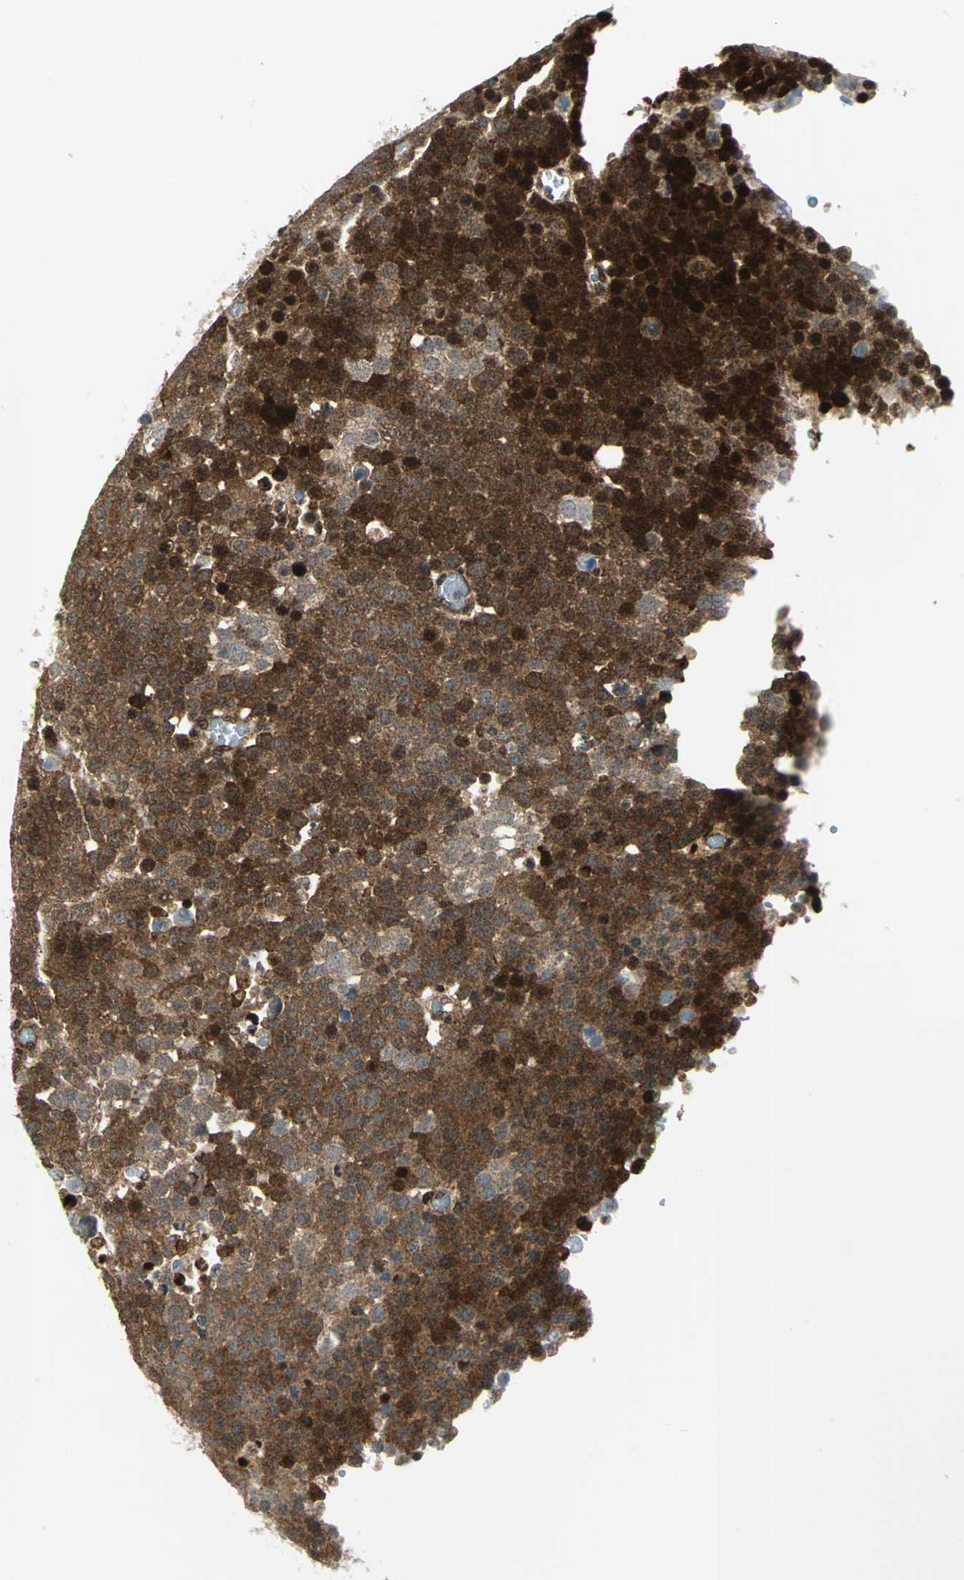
{"staining": {"intensity": "strong", "quantity": ">75%", "location": "cytoplasmic/membranous,nuclear"}, "tissue": "testis cancer", "cell_type": "Tumor cells", "image_type": "cancer", "snomed": [{"axis": "morphology", "description": "Seminoma, NOS"}, {"axis": "topography", "description": "Testis"}], "caption": "This image demonstrates immunohistochemistry staining of testis cancer, with high strong cytoplasmic/membranous and nuclear staining in about >75% of tumor cells.", "gene": "COPS5", "patient": {"sex": "male", "age": 71}}